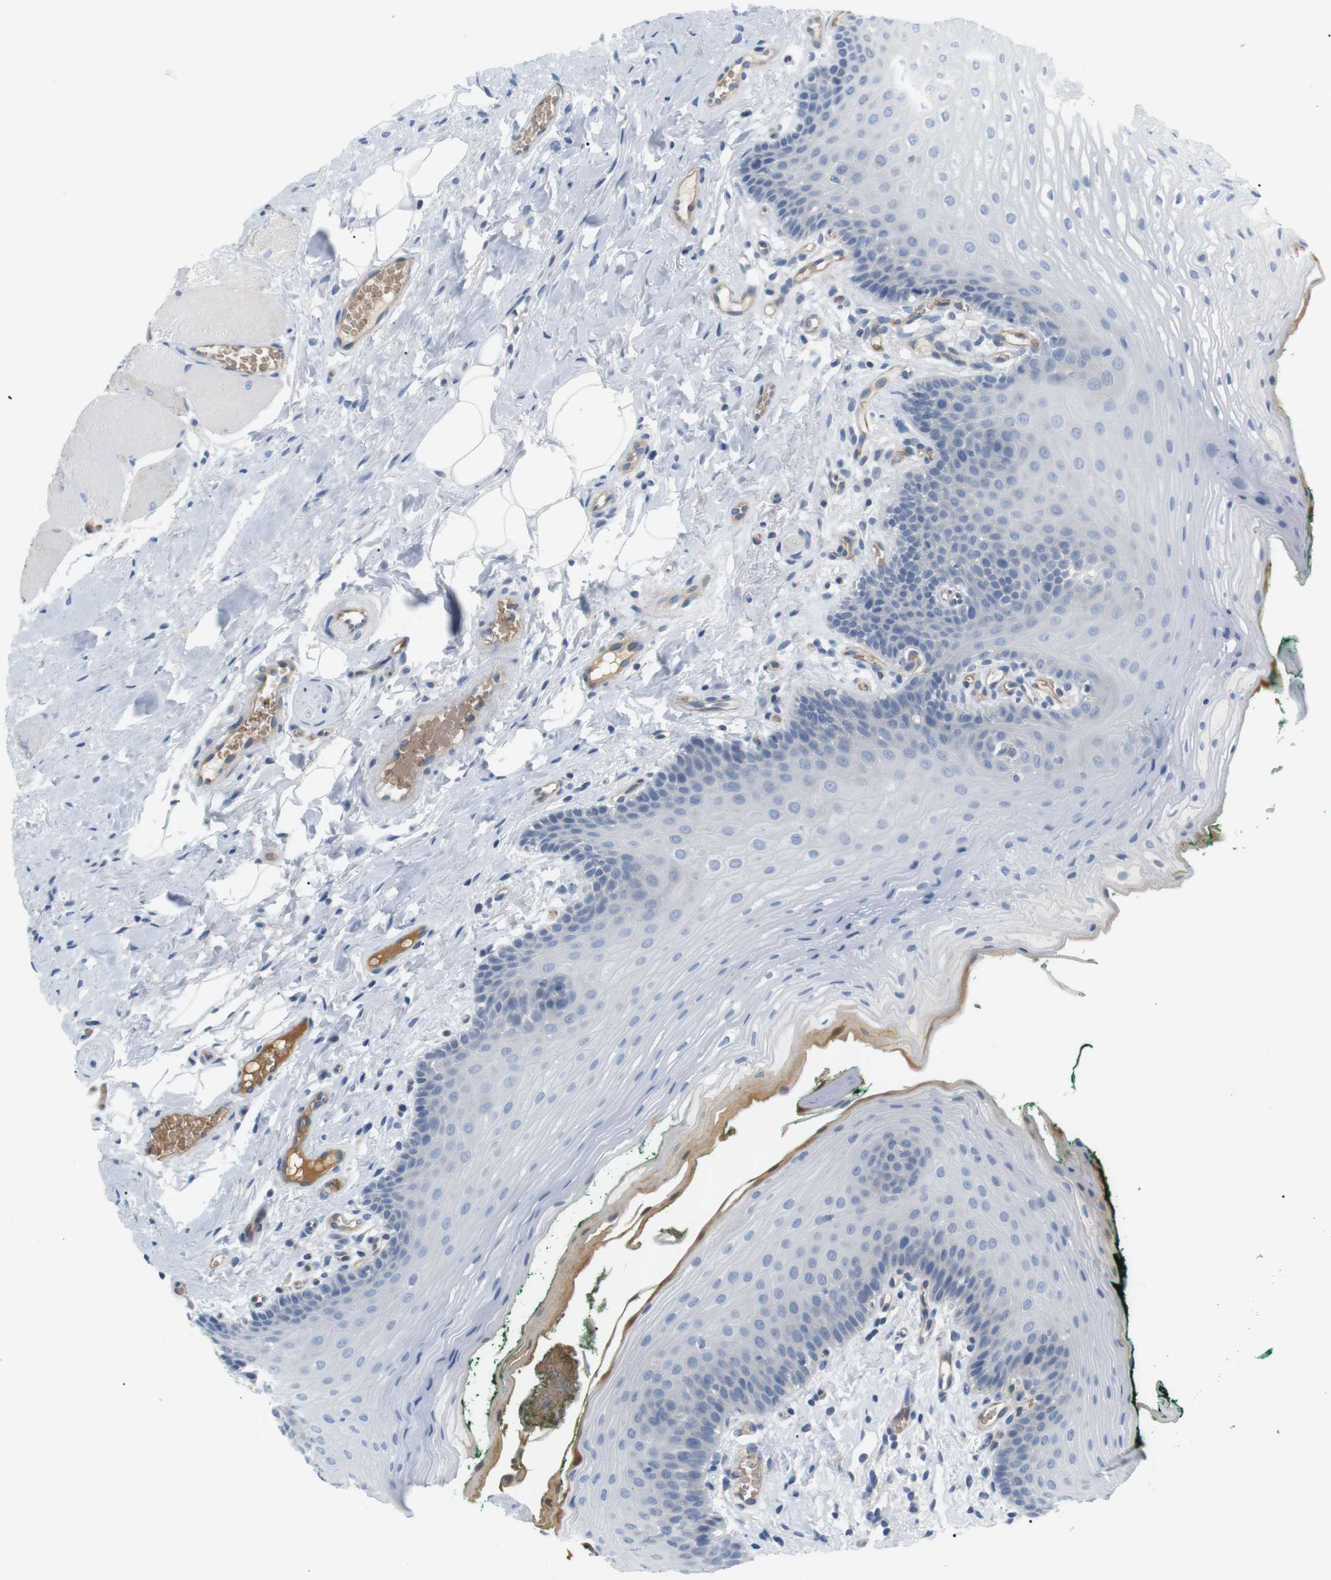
{"staining": {"intensity": "negative", "quantity": "none", "location": "none"}, "tissue": "oral mucosa", "cell_type": "Squamous epithelial cells", "image_type": "normal", "snomed": [{"axis": "morphology", "description": "Normal tissue, NOS"}, {"axis": "topography", "description": "Oral tissue"}], "caption": "Oral mucosa stained for a protein using immunohistochemistry (IHC) demonstrates no staining squamous epithelial cells.", "gene": "ADCY10", "patient": {"sex": "male", "age": 58}}